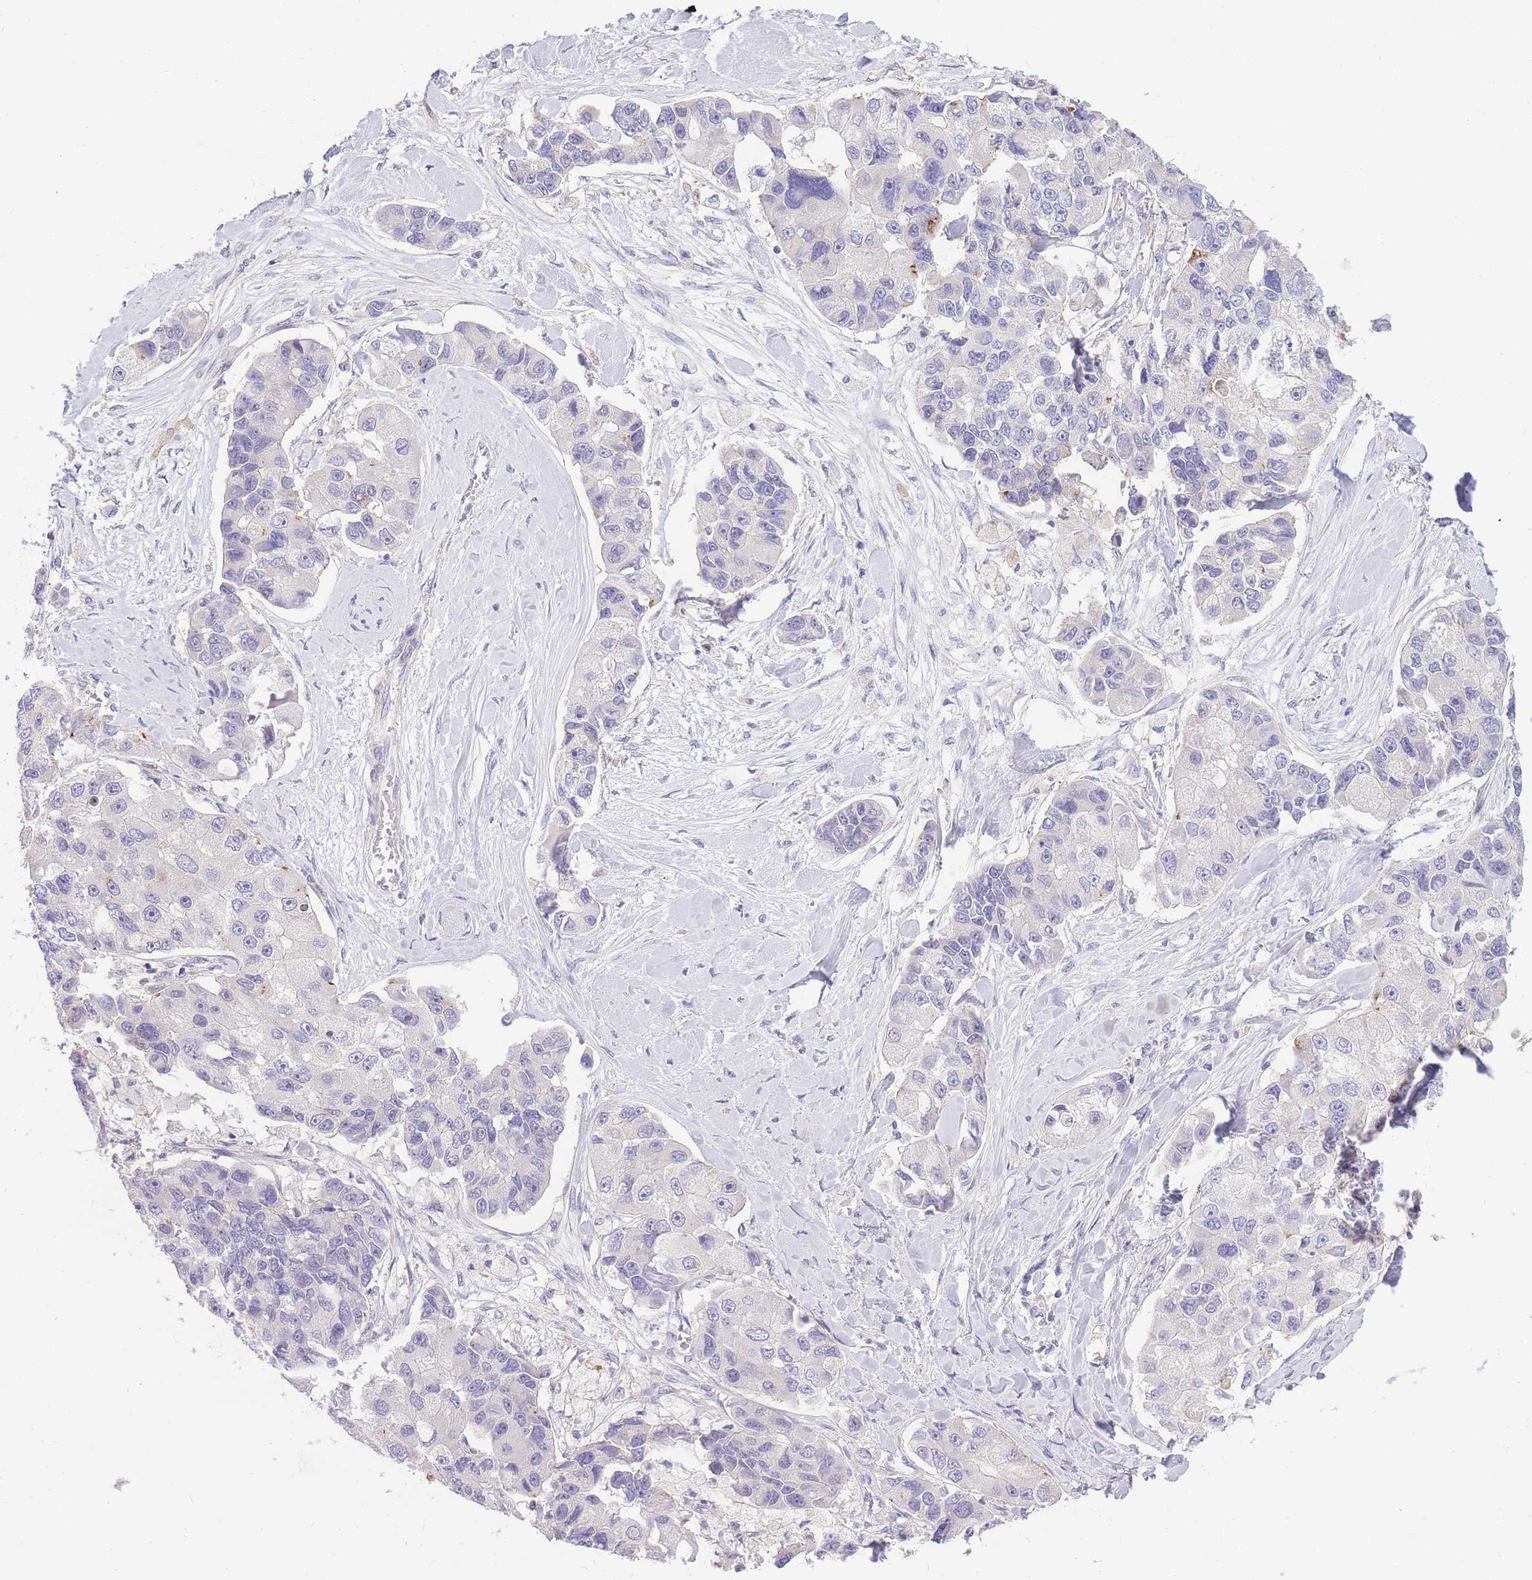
{"staining": {"intensity": "negative", "quantity": "none", "location": "none"}, "tissue": "lung cancer", "cell_type": "Tumor cells", "image_type": "cancer", "snomed": [{"axis": "morphology", "description": "Adenocarcinoma, NOS"}, {"axis": "topography", "description": "Lung"}], "caption": "Tumor cells are negative for brown protein staining in adenocarcinoma (lung).", "gene": "OR5T1", "patient": {"sex": "female", "age": 54}}